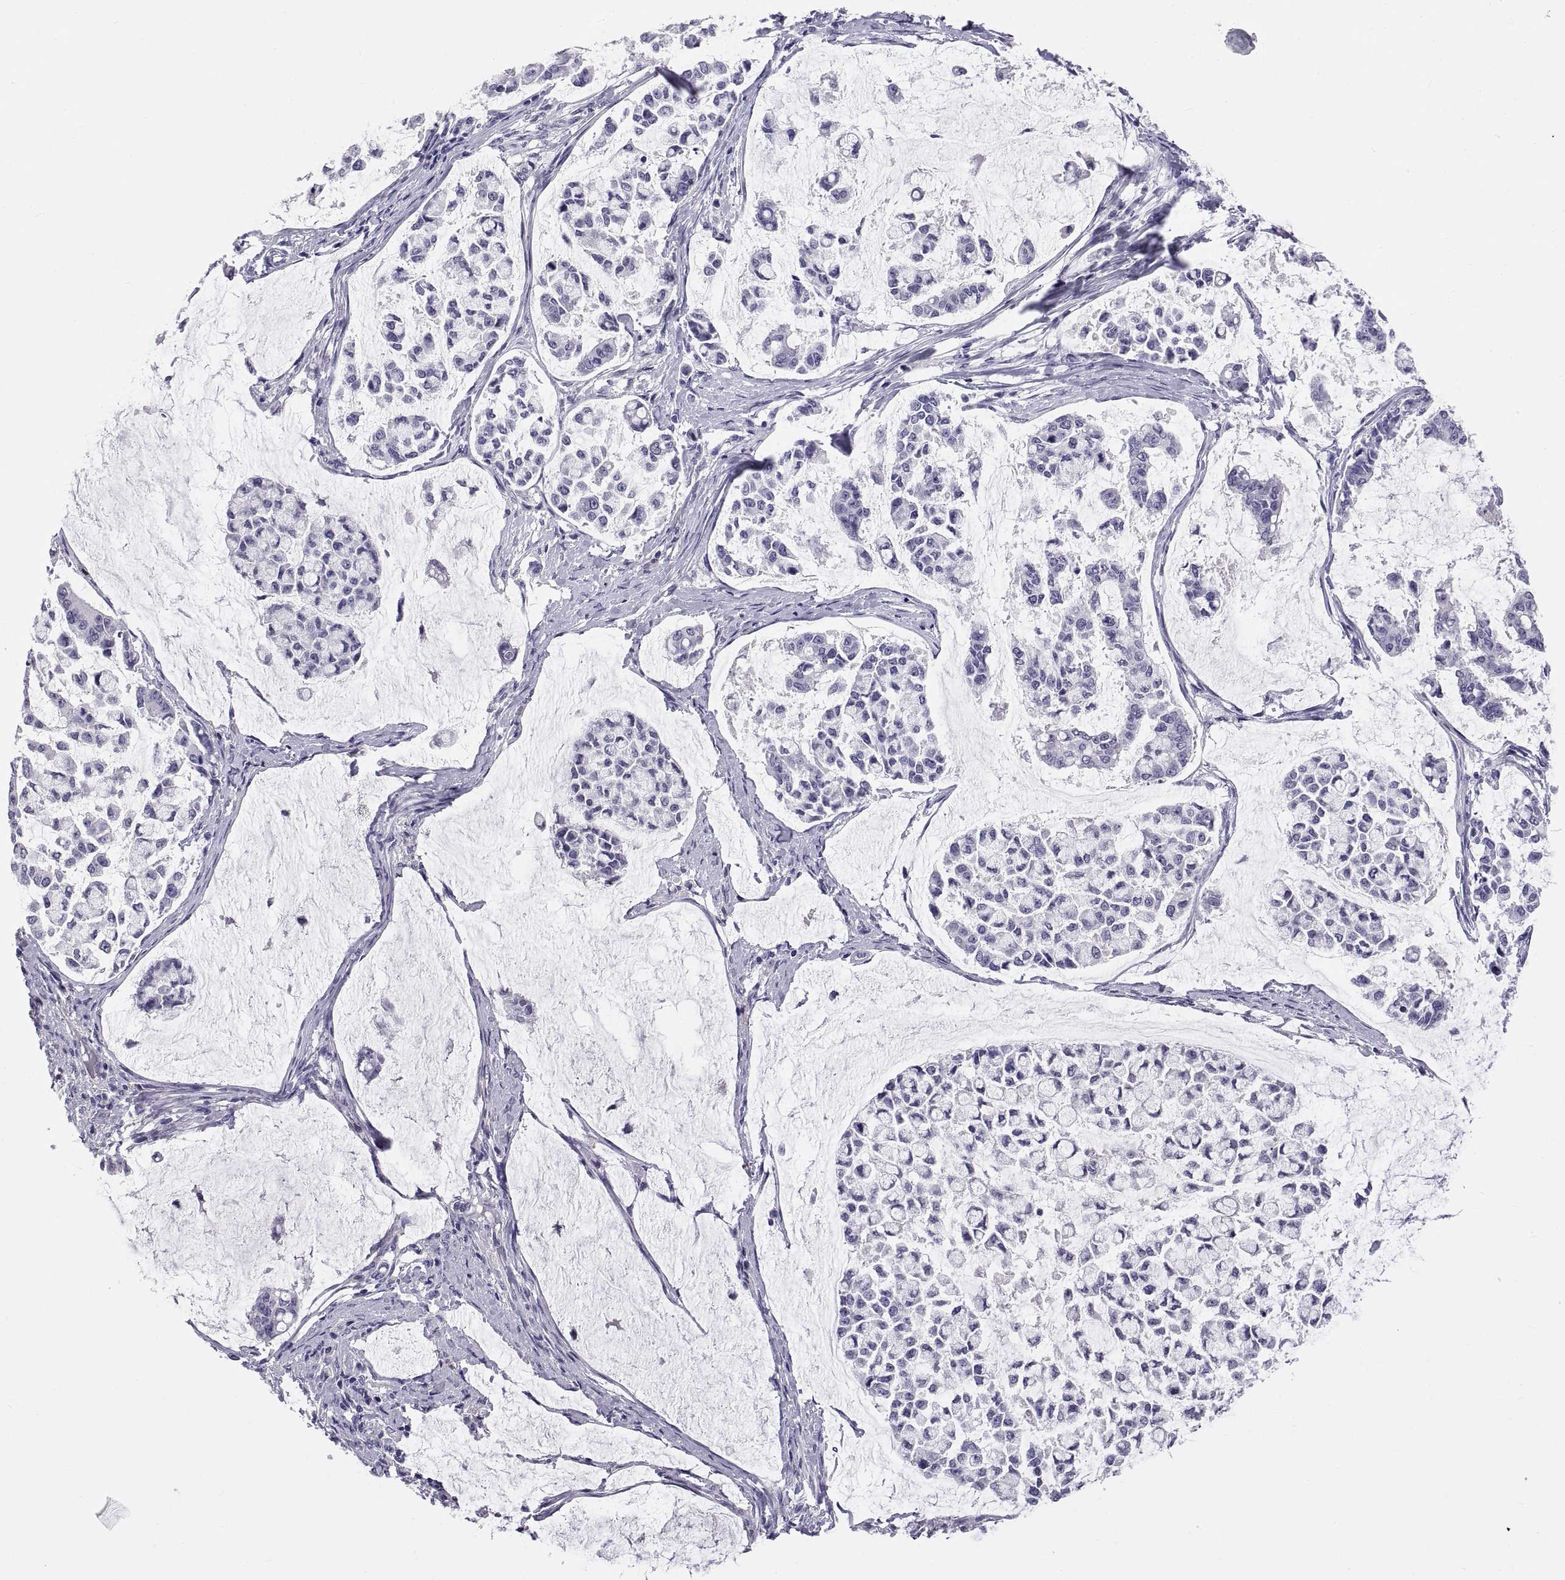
{"staining": {"intensity": "negative", "quantity": "none", "location": "none"}, "tissue": "stomach cancer", "cell_type": "Tumor cells", "image_type": "cancer", "snomed": [{"axis": "morphology", "description": "Adenocarcinoma, NOS"}, {"axis": "topography", "description": "Stomach"}], "caption": "A high-resolution histopathology image shows immunohistochemistry (IHC) staining of stomach cancer (adenocarcinoma), which reveals no significant staining in tumor cells. (DAB (3,3'-diaminobenzidine) IHC with hematoxylin counter stain).", "gene": "TEX13A", "patient": {"sex": "male", "age": 82}}